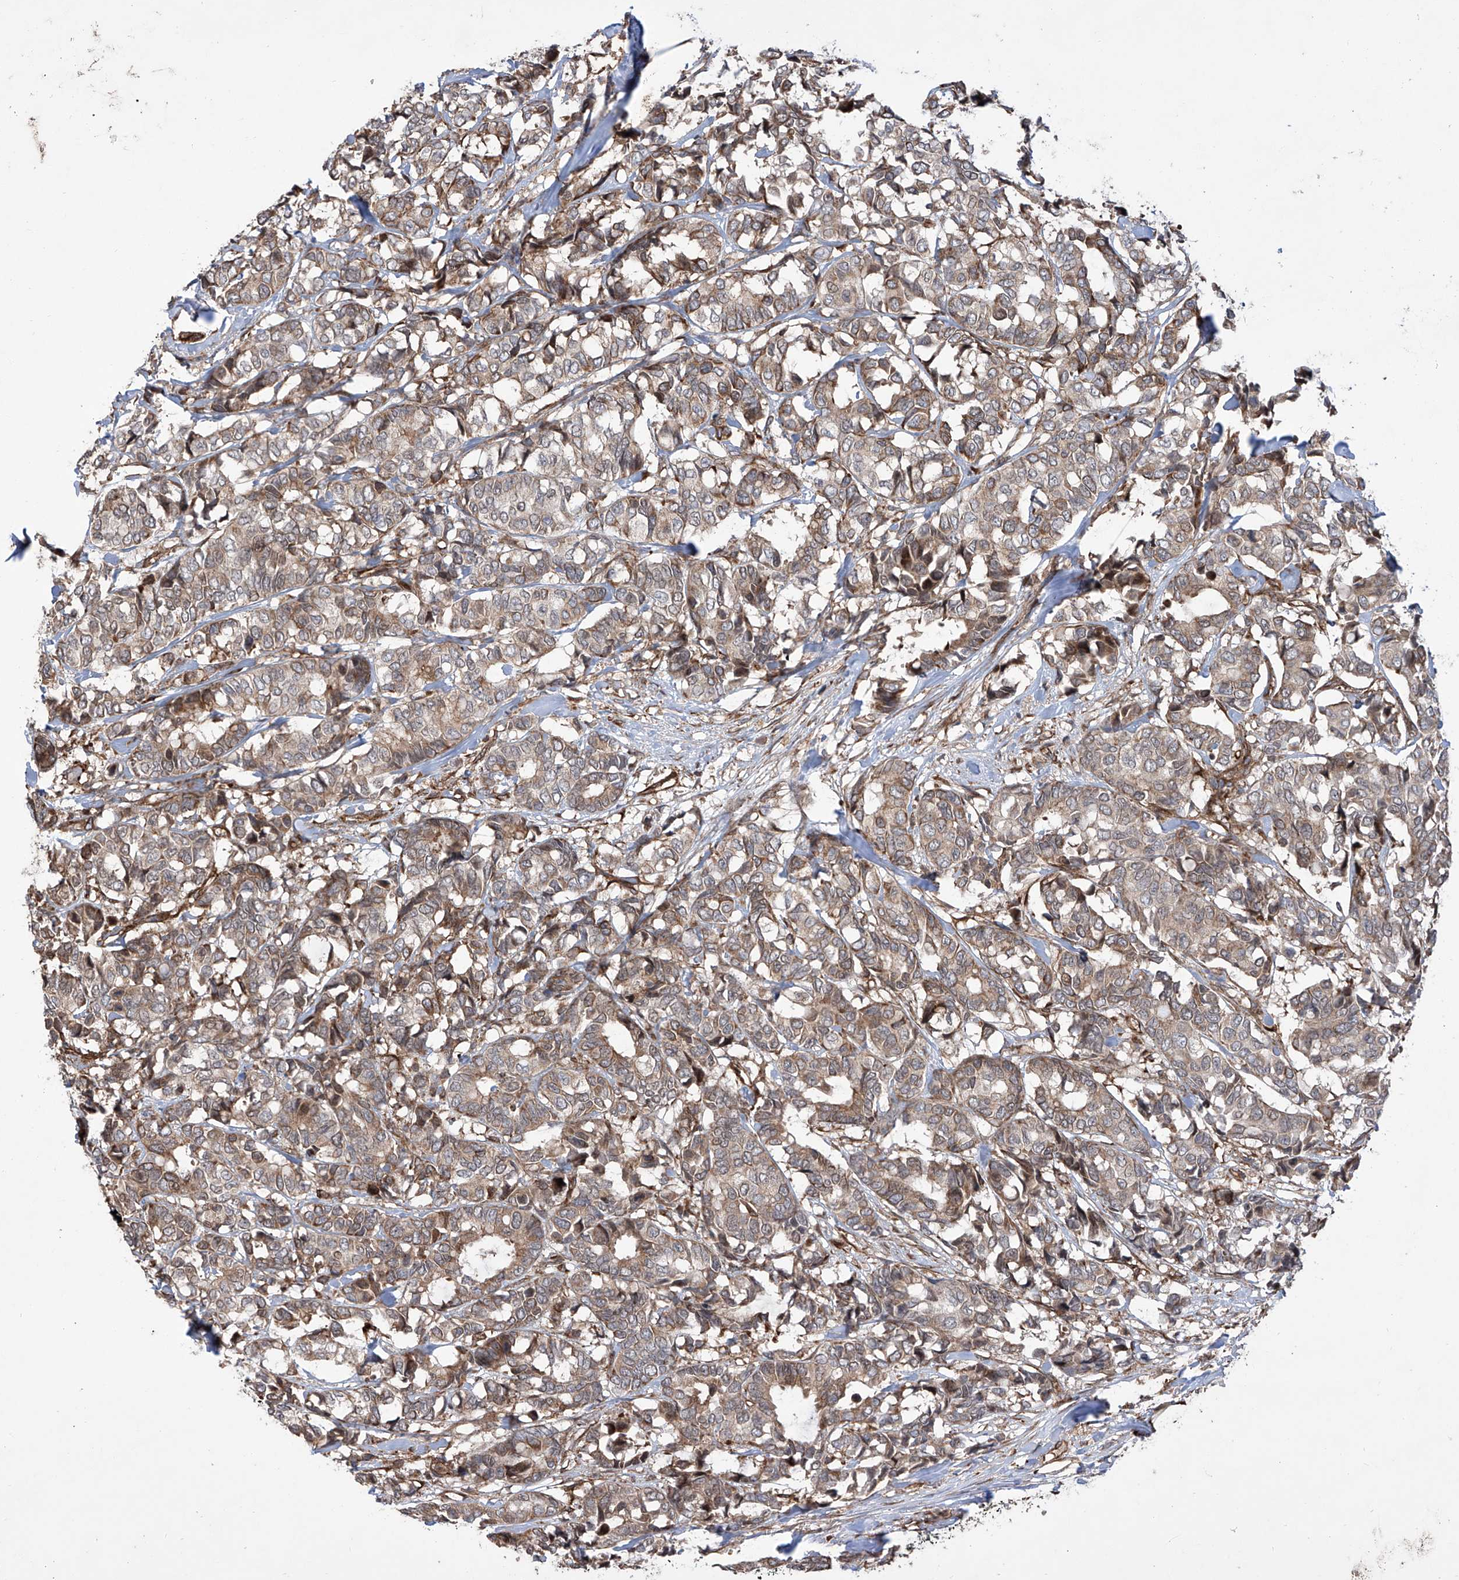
{"staining": {"intensity": "moderate", "quantity": ">75%", "location": "cytoplasmic/membranous"}, "tissue": "breast cancer", "cell_type": "Tumor cells", "image_type": "cancer", "snomed": [{"axis": "morphology", "description": "Duct carcinoma"}, {"axis": "topography", "description": "Breast"}], "caption": "A brown stain shows moderate cytoplasmic/membranous staining of a protein in human intraductal carcinoma (breast) tumor cells.", "gene": "APAF1", "patient": {"sex": "female", "age": 87}}